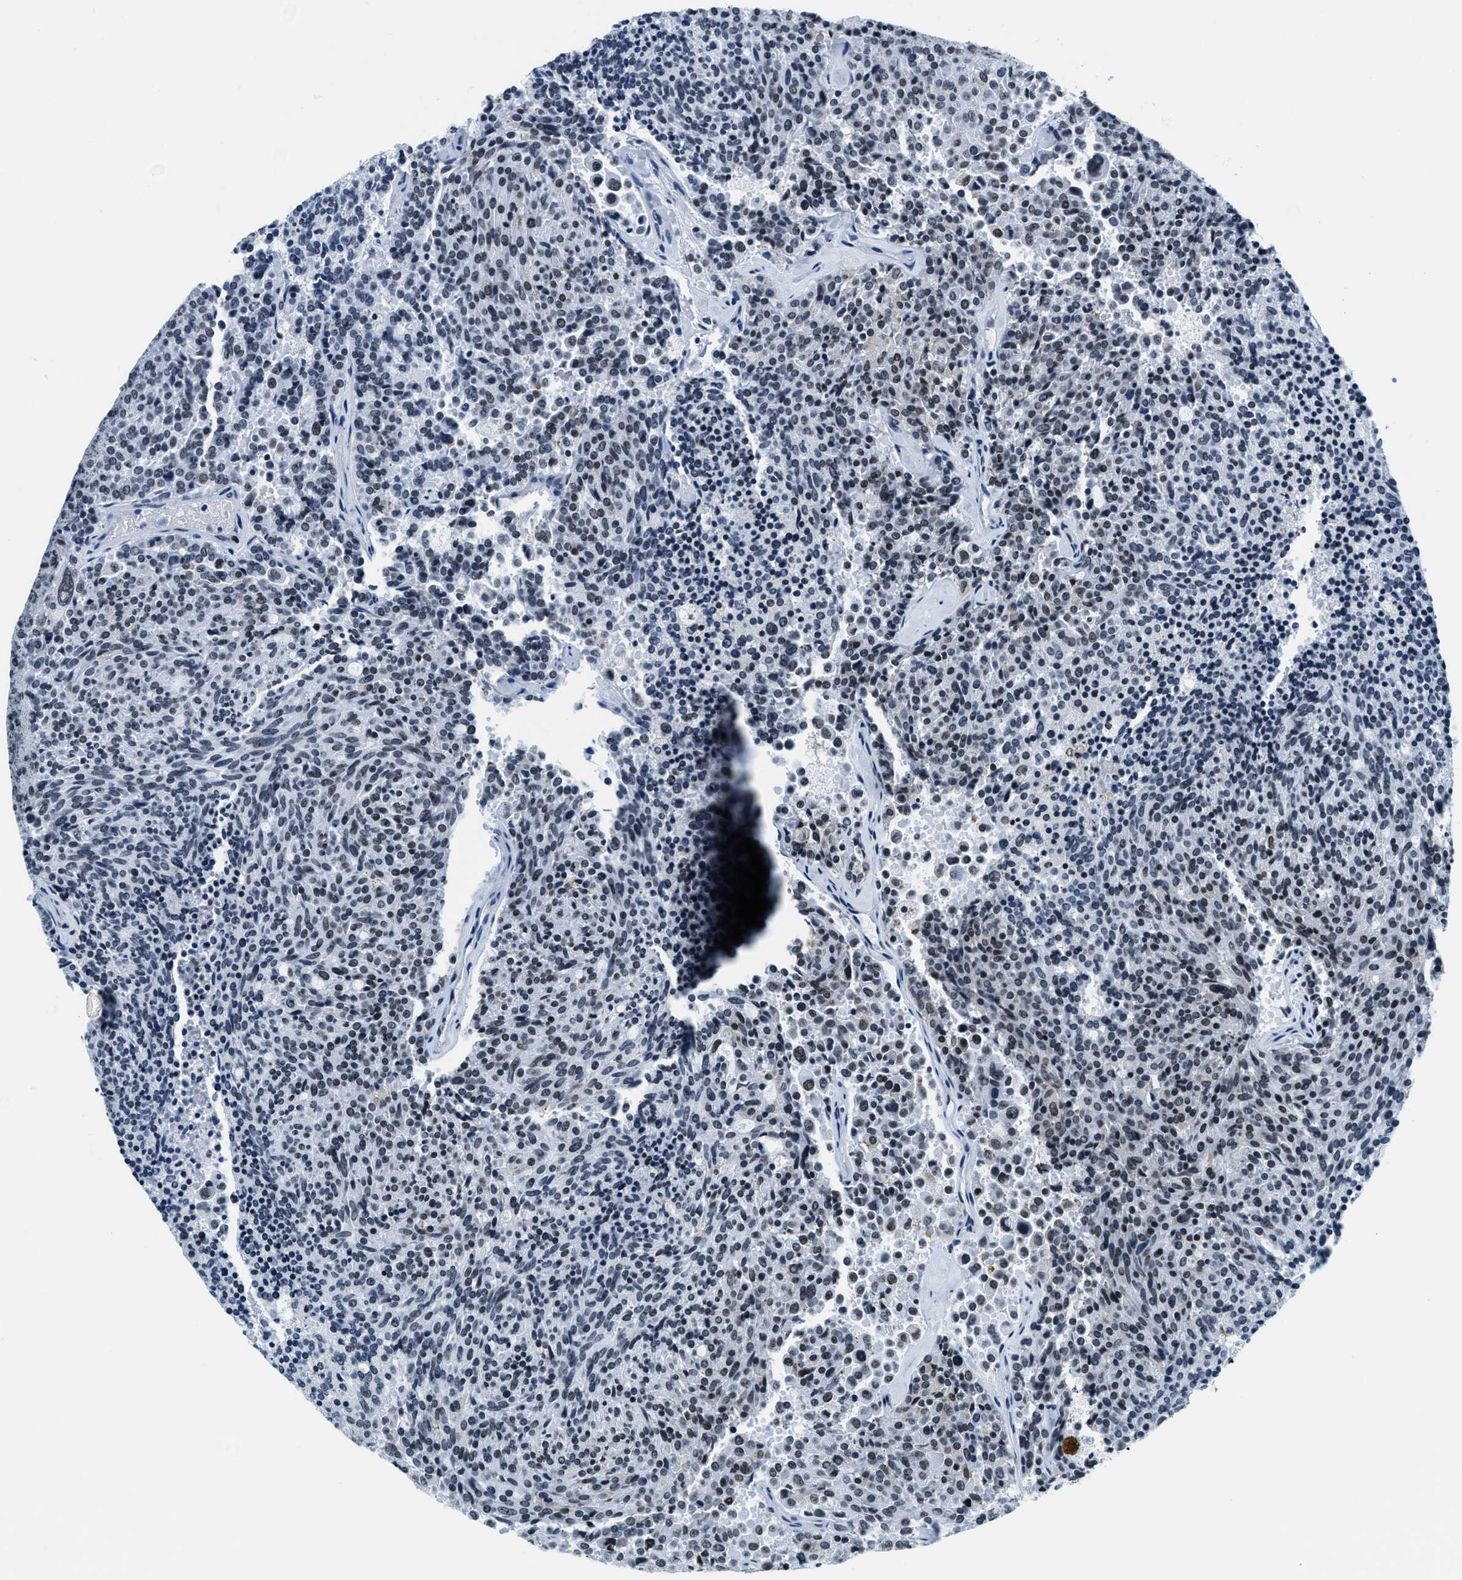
{"staining": {"intensity": "weak", "quantity": "<25%", "location": "nuclear"}, "tissue": "carcinoid", "cell_type": "Tumor cells", "image_type": "cancer", "snomed": [{"axis": "morphology", "description": "Carcinoid, malignant, NOS"}, {"axis": "topography", "description": "Pancreas"}], "caption": "Photomicrograph shows no significant protein expression in tumor cells of carcinoid.", "gene": "TOP1", "patient": {"sex": "female", "age": 54}}